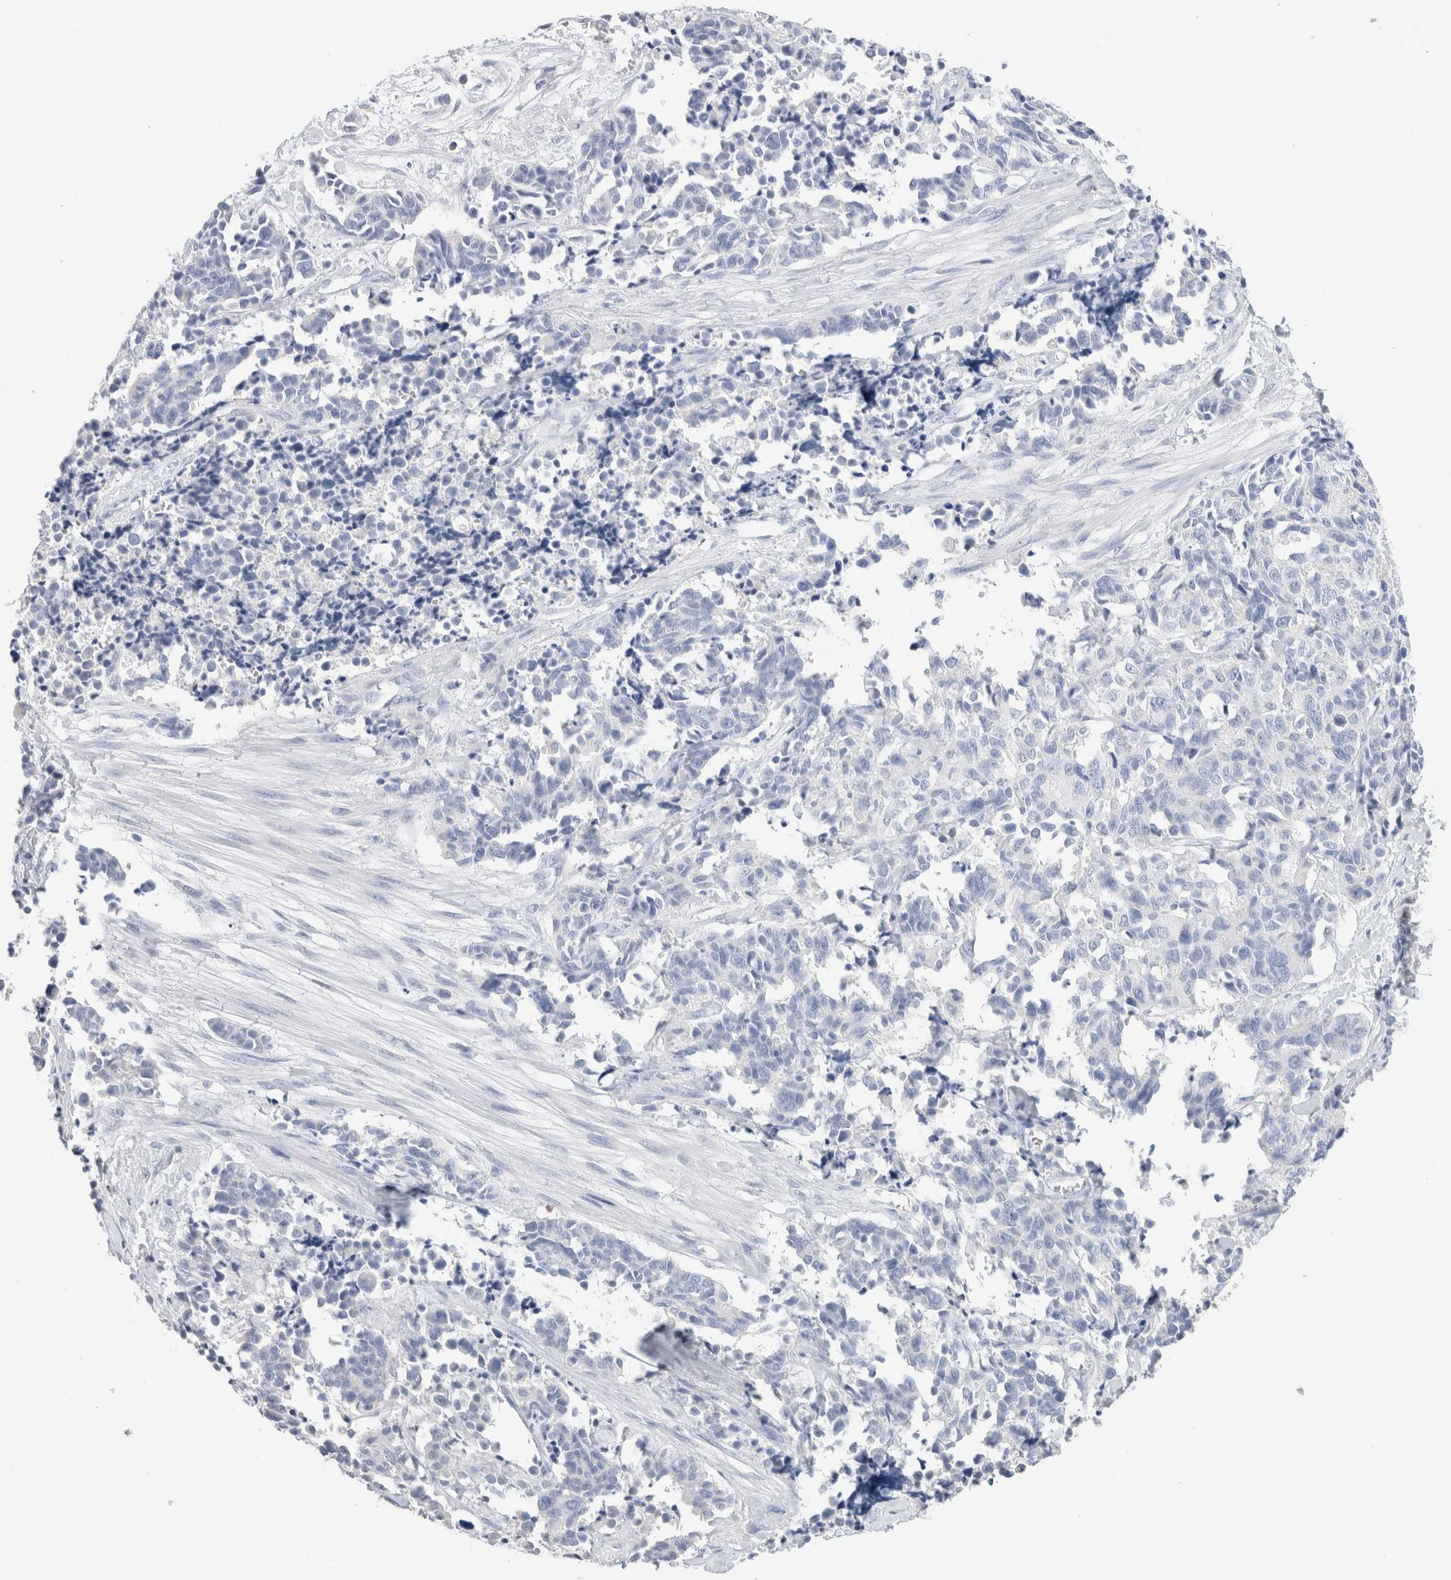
{"staining": {"intensity": "negative", "quantity": "none", "location": "none"}, "tissue": "cervical cancer", "cell_type": "Tumor cells", "image_type": "cancer", "snomed": [{"axis": "morphology", "description": "Squamous cell carcinoma, NOS"}, {"axis": "topography", "description": "Cervix"}], "caption": "Micrograph shows no protein positivity in tumor cells of cervical squamous cell carcinoma tissue. (DAB (3,3'-diaminobenzidine) IHC with hematoxylin counter stain).", "gene": "LAMP3", "patient": {"sex": "female", "age": 35}}